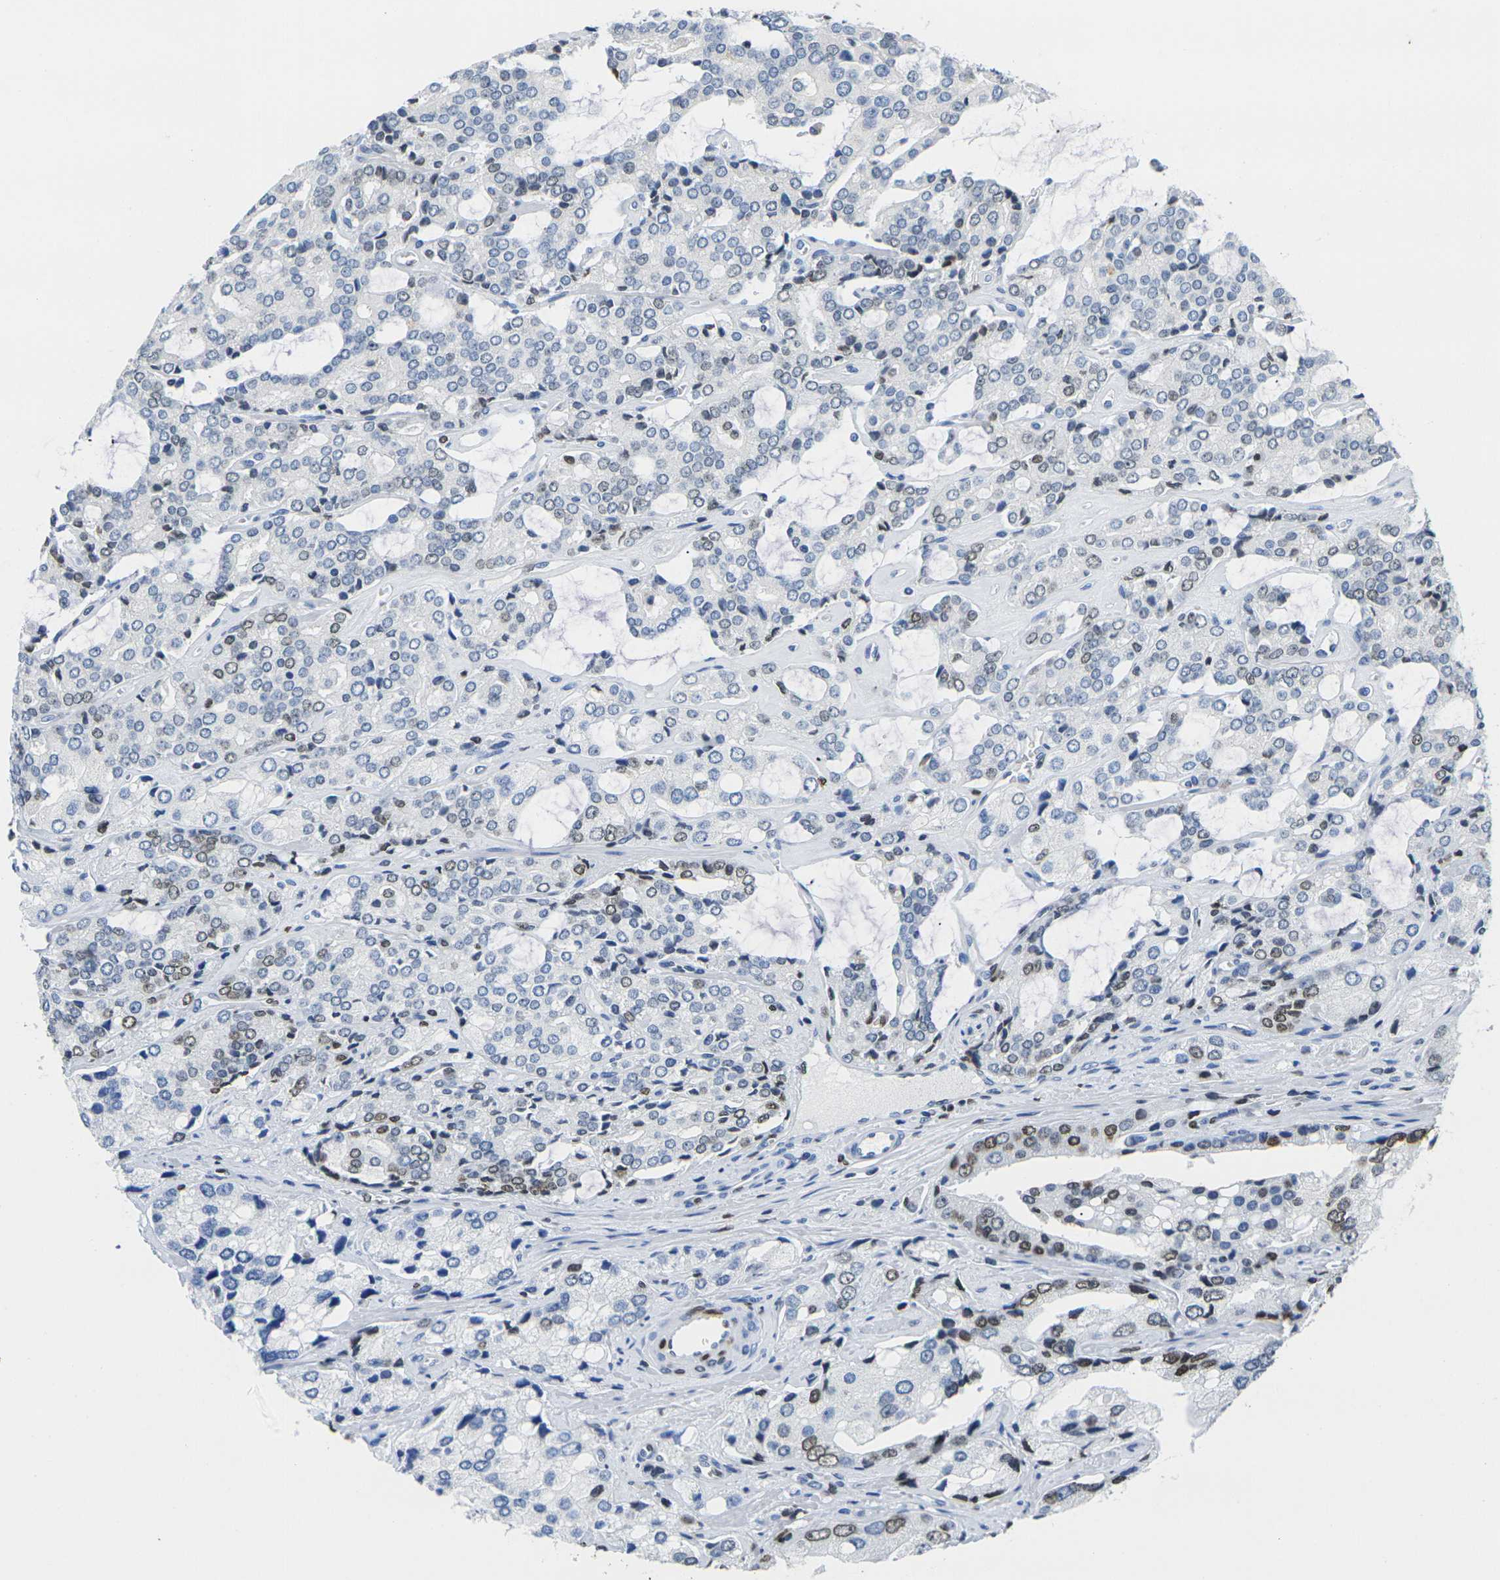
{"staining": {"intensity": "moderate", "quantity": "<25%", "location": "nuclear"}, "tissue": "prostate cancer", "cell_type": "Tumor cells", "image_type": "cancer", "snomed": [{"axis": "morphology", "description": "Adenocarcinoma, High grade"}, {"axis": "topography", "description": "Prostate"}], "caption": "Immunohistochemical staining of prostate cancer (adenocarcinoma (high-grade)) displays moderate nuclear protein positivity in approximately <25% of tumor cells.", "gene": "DRAXIN", "patient": {"sex": "male", "age": 67}}